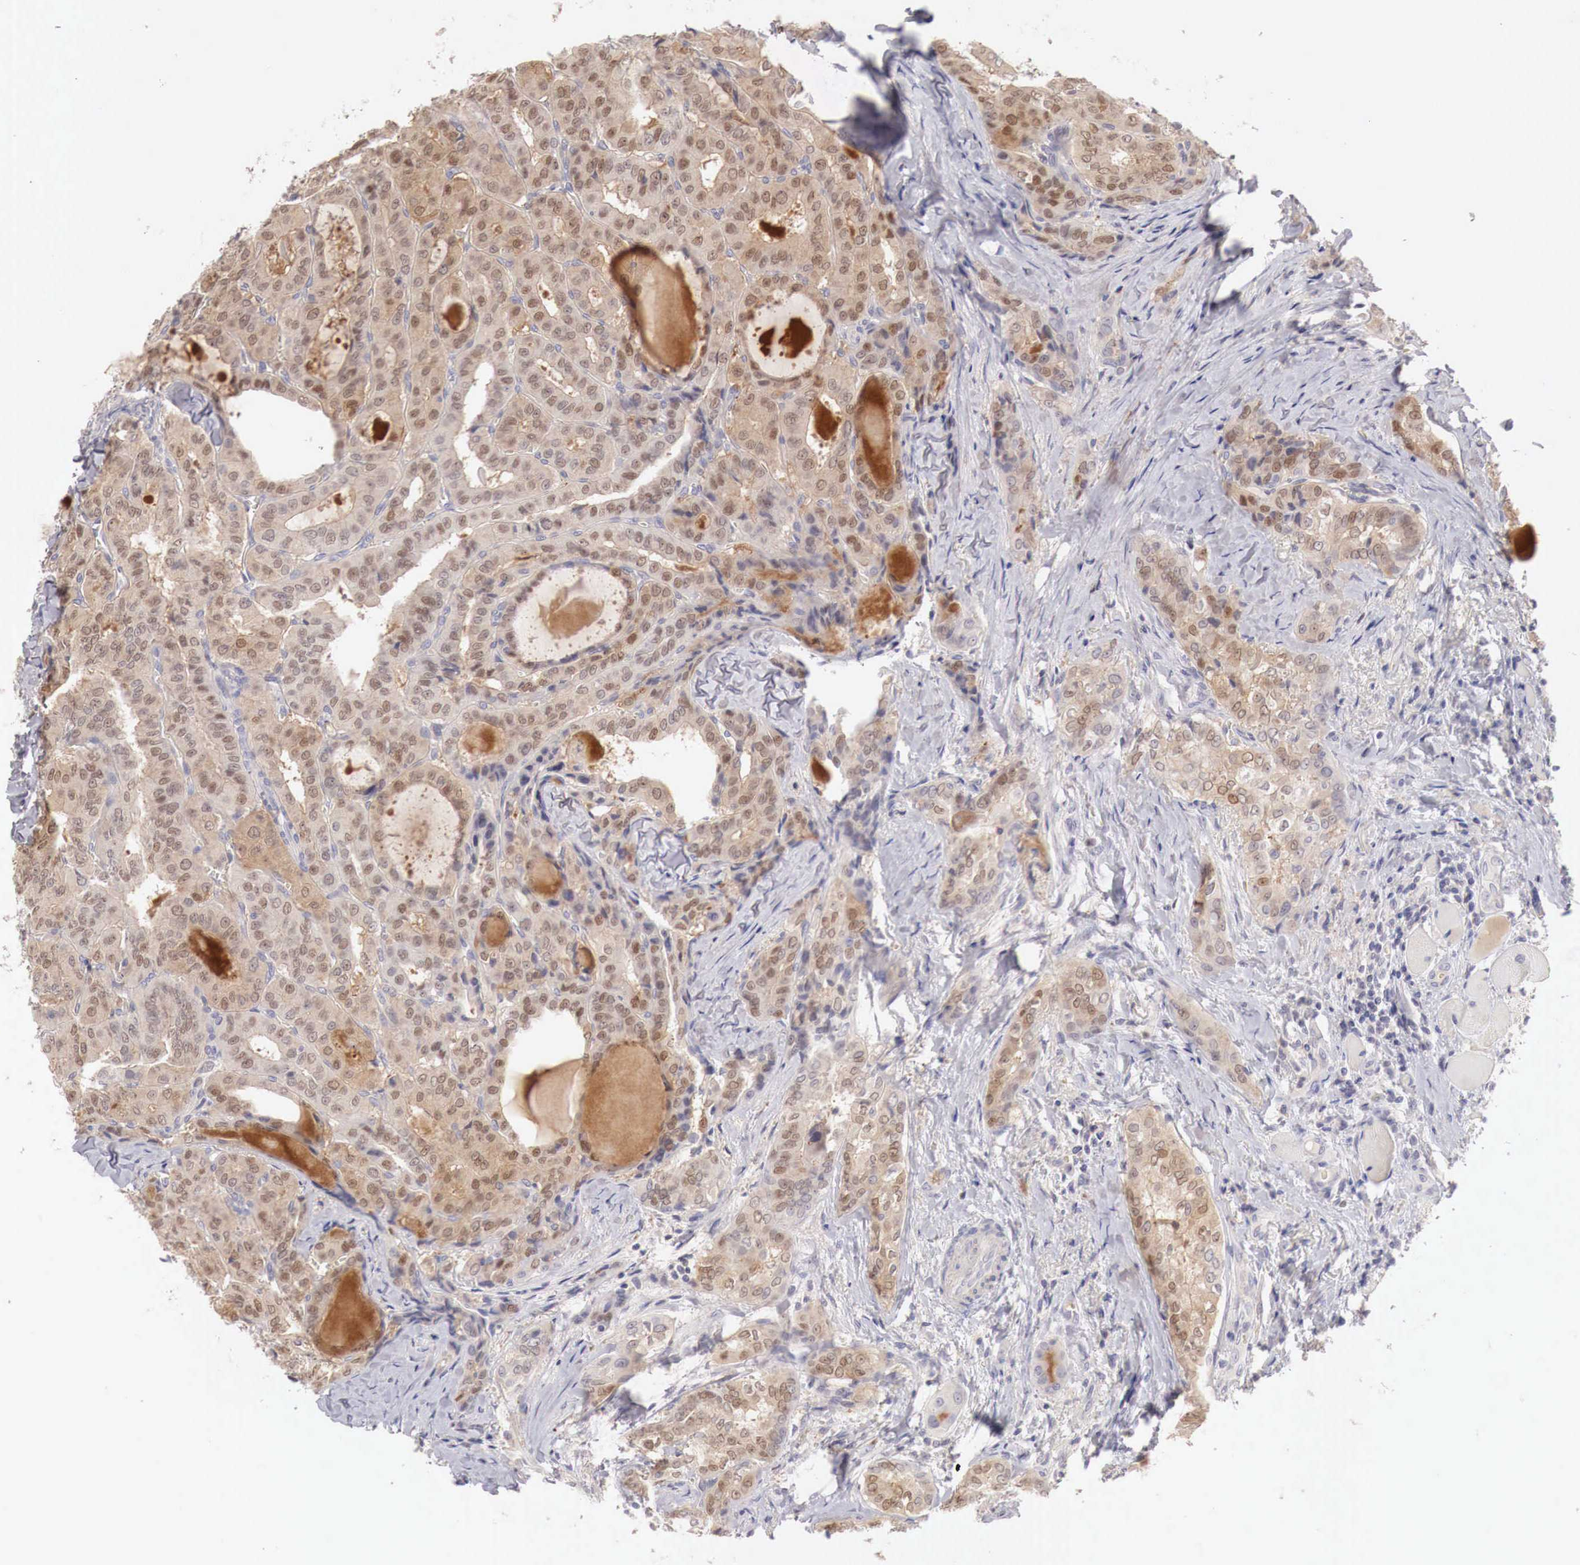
{"staining": {"intensity": "moderate", "quantity": "25%-75%", "location": "cytoplasmic/membranous,nuclear"}, "tissue": "thyroid cancer", "cell_type": "Tumor cells", "image_type": "cancer", "snomed": [{"axis": "morphology", "description": "Papillary adenocarcinoma, NOS"}, {"axis": "topography", "description": "Thyroid gland"}], "caption": "An immunohistochemistry photomicrograph of neoplastic tissue is shown. Protein staining in brown labels moderate cytoplasmic/membranous and nuclear positivity in thyroid cancer within tumor cells. (DAB = brown stain, brightfield microscopy at high magnification).", "gene": "GATA1", "patient": {"sex": "female", "age": 71}}